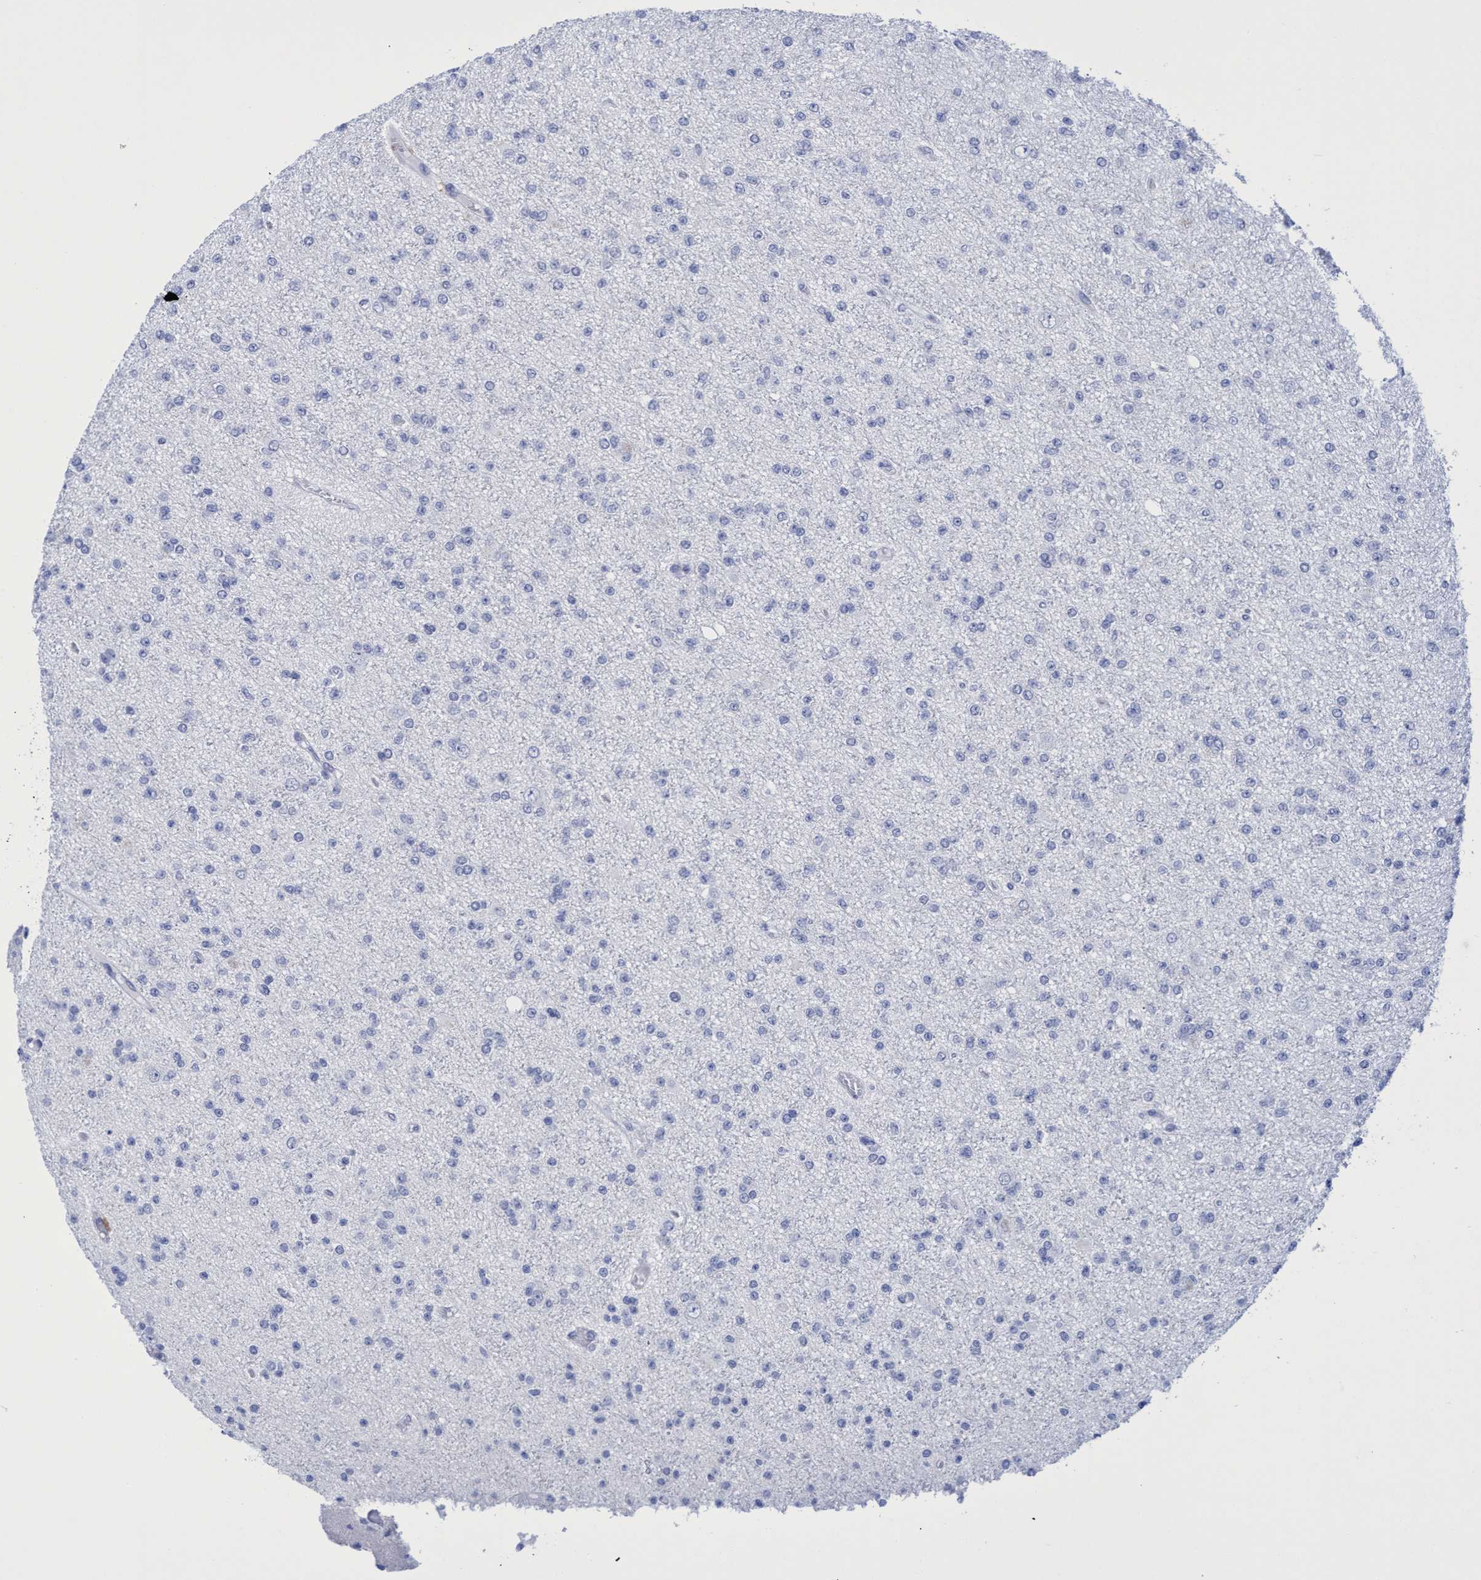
{"staining": {"intensity": "negative", "quantity": "none", "location": "none"}, "tissue": "glioma", "cell_type": "Tumor cells", "image_type": "cancer", "snomed": [{"axis": "morphology", "description": "Glioma, malignant, Low grade"}, {"axis": "topography", "description": "Brain"}], "caption": "Tumor cells show no significant expression in malignant glioma (low-grade). (Stains: DAB immunohistochemistry (IHC) with hematoxylin counter stain, Microscopy: brightfield microscopy at high magnification).", "gene": "INSL6", "patient": {"sex": "female", "age": 22}}